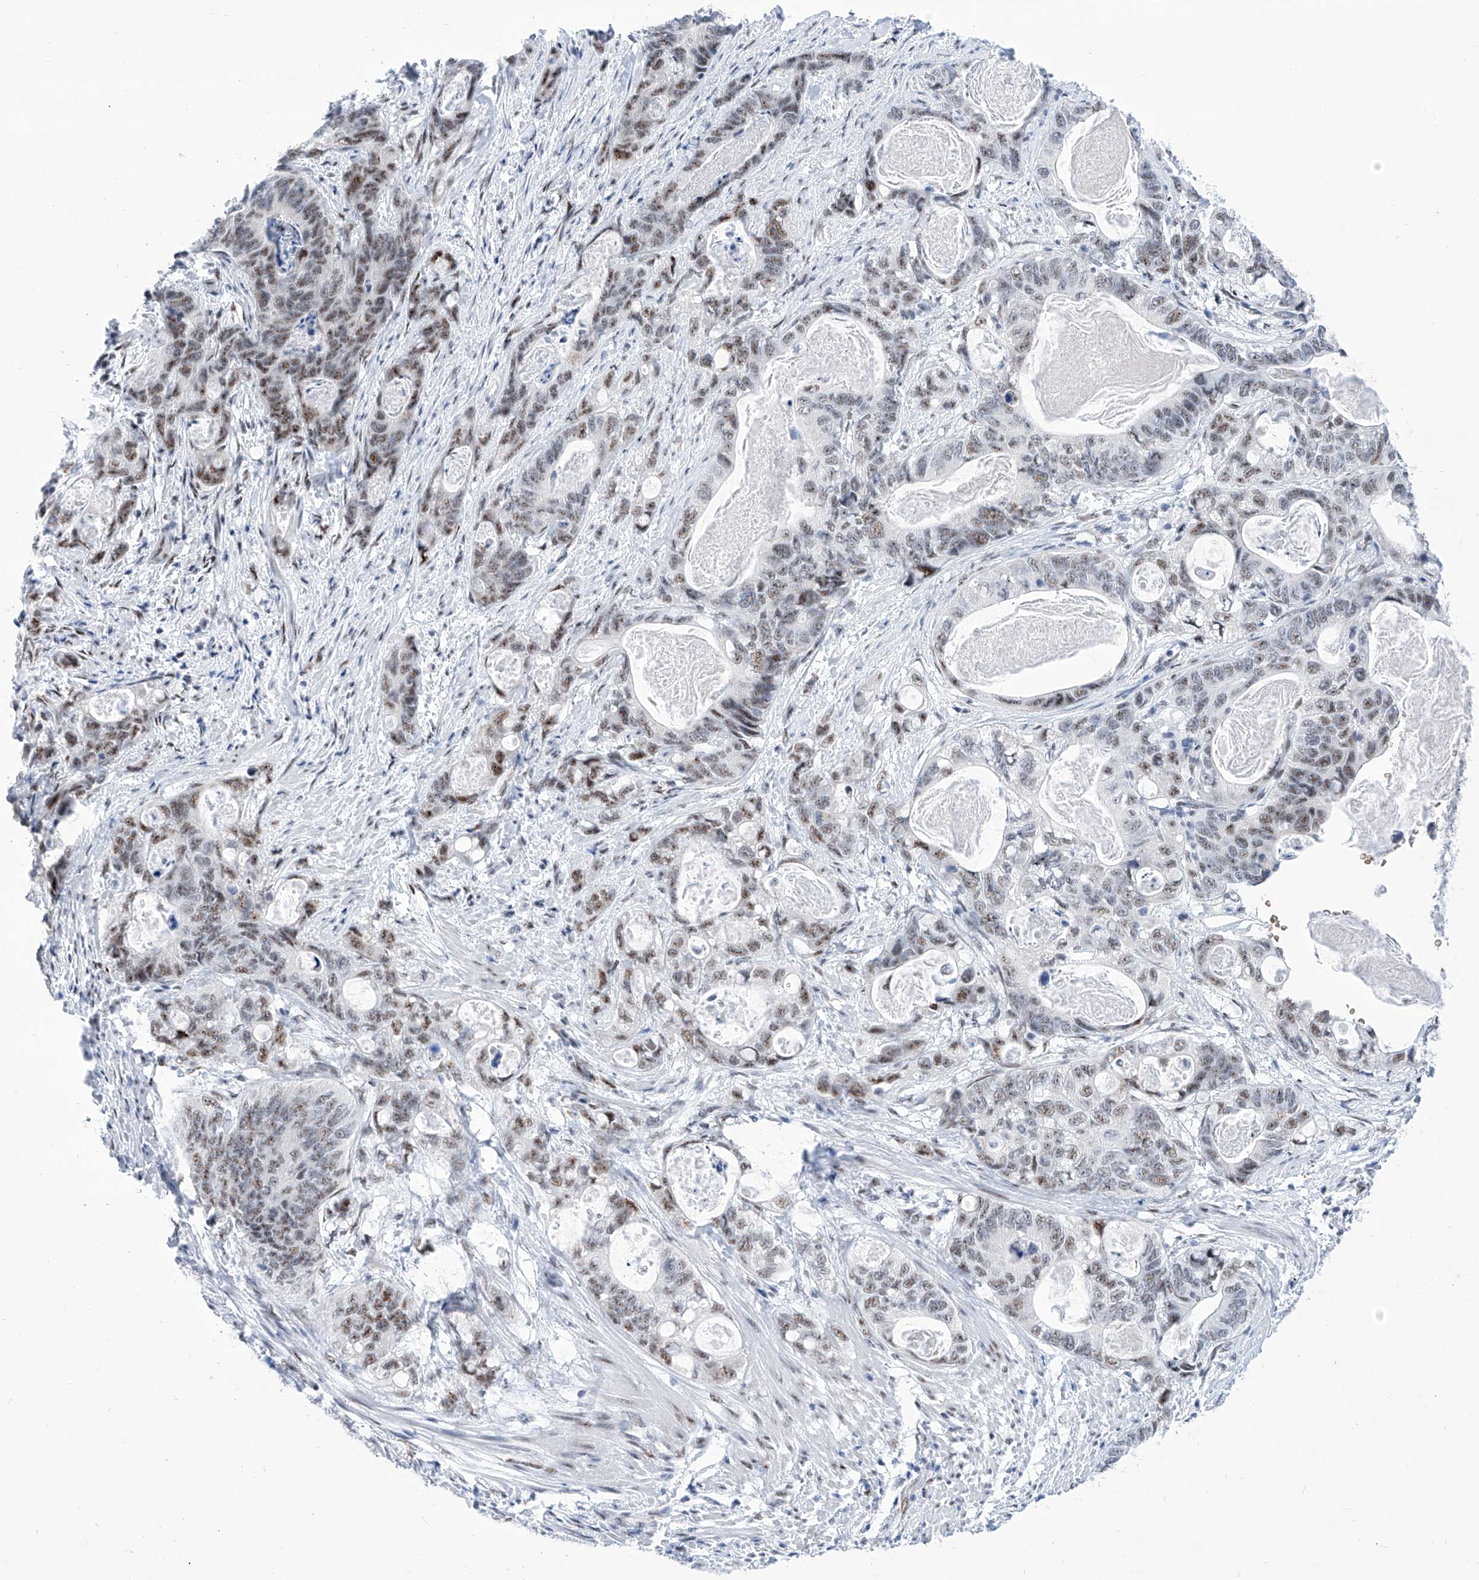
{"staining": {"intensity": "moderate", "quantity": "25%-75%", "location": "nuclear"}, "tissue": "stomach cancer", "cell_type": "Tumor cells", "image_type": "cancer", "snomed": [{"axis": "morphology", "description": "Normal tissue, NOS"}, {"axis": "morphology", "description": "Adenocarcinoma, NOS"}, {"axis": "topography", "description": "Stomach"}], "caption": "Stomach cancer was stained to show a protein in brown. There is medium levels of moderate nuclear staining in about 25%-75% of tumor cells.", "gene": "SART1", "patient": {"sex": "female", "age": 89}}